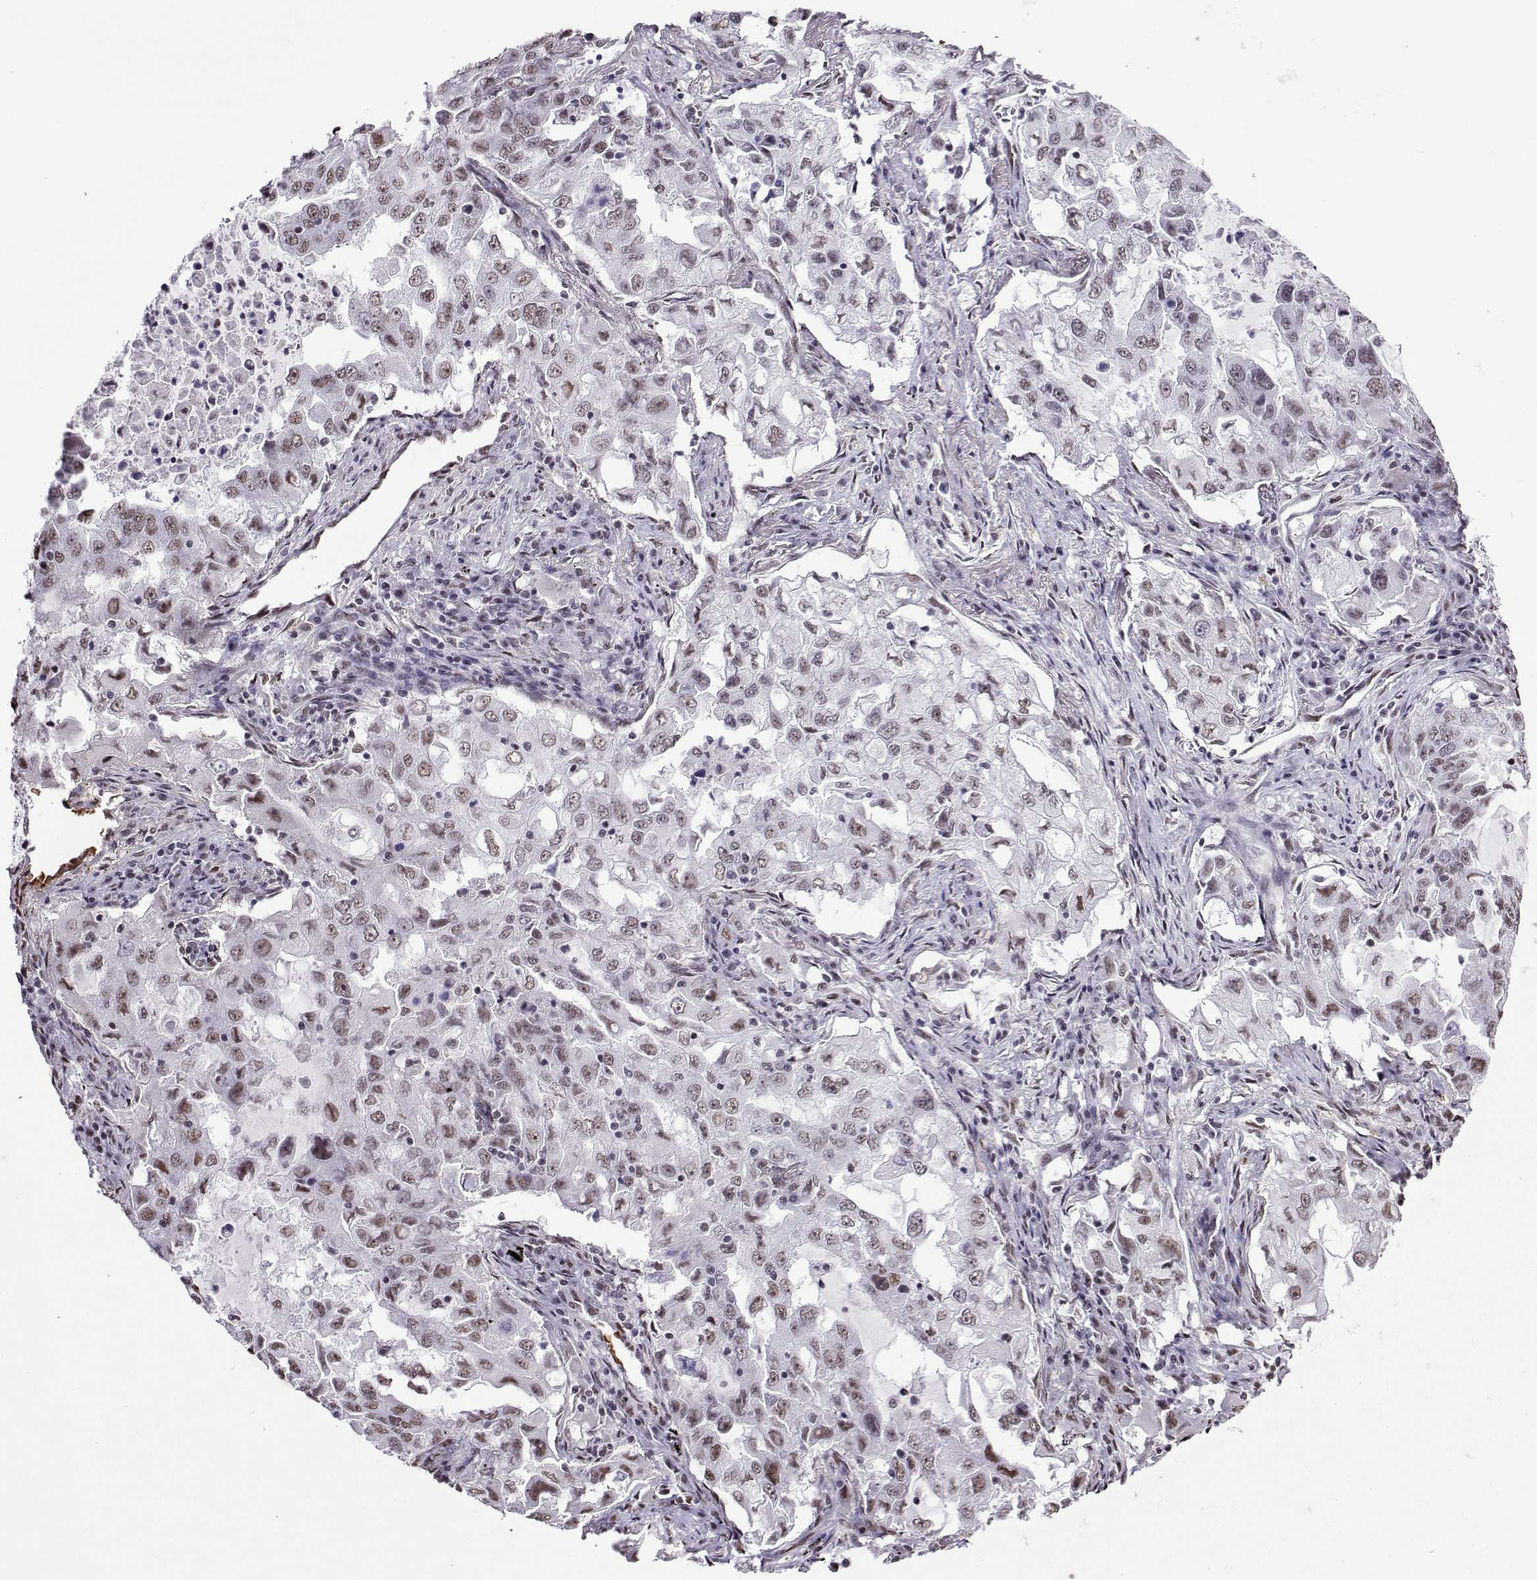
{"staining": {"intensity": "negative", "quantity": "none", "location": "none"}, "tissue": "lung cancer", "cell_type": "Tumor cells", "image_type": "cancer", "snomed": [{"axis": "morphology", "description": "Adenocarcinoma, NOS"}, {"axis": "topography", "description": "Lung"}], "caption": "DAB immunohistochemical staining of human lung cancer exhibits no significant positivity in tumor cells.", "gene": "CCNK", "patient": {"sex": "female", "age": 61}}